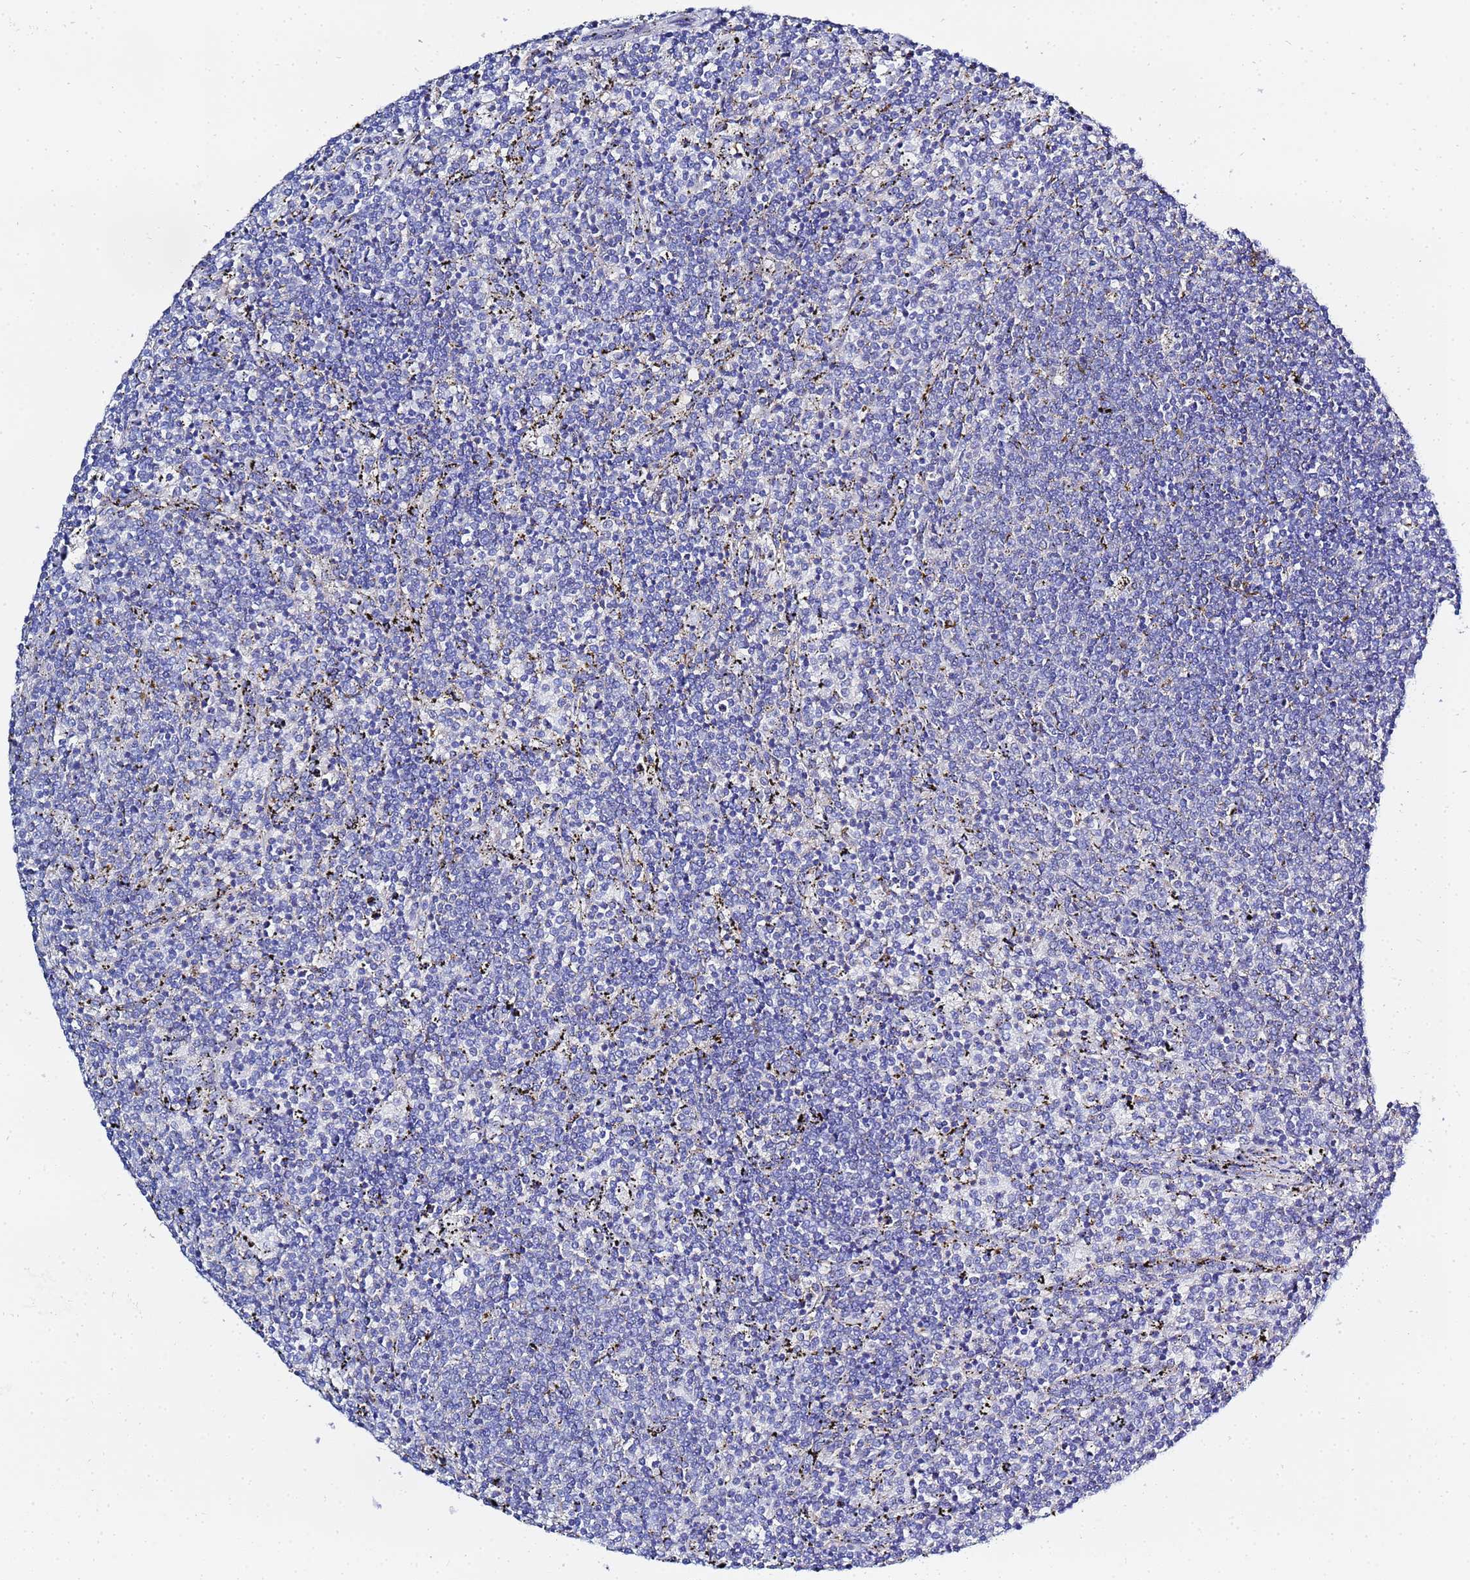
{"staining": {"intensity": "negative", "quantity": "none", "location": "none"}, "tissue": "lymphoma", "cell_type": "Tumor cells", "image_type": "cancer", "snomed": [{"axis": "morphology", "description": "Malignant lymphoma, non-Hodgkin's type, Low grade"}, {"axis": "topography", "description": "Spleen"}], "caption": "Malignant lymphoma, non-Hodgkin's type (low-grade) stained for a protein using IHC demonstrates no expression tumor cells.", "gene": "FAHD2A", "patient": {"sex": "female", "age": 50}}